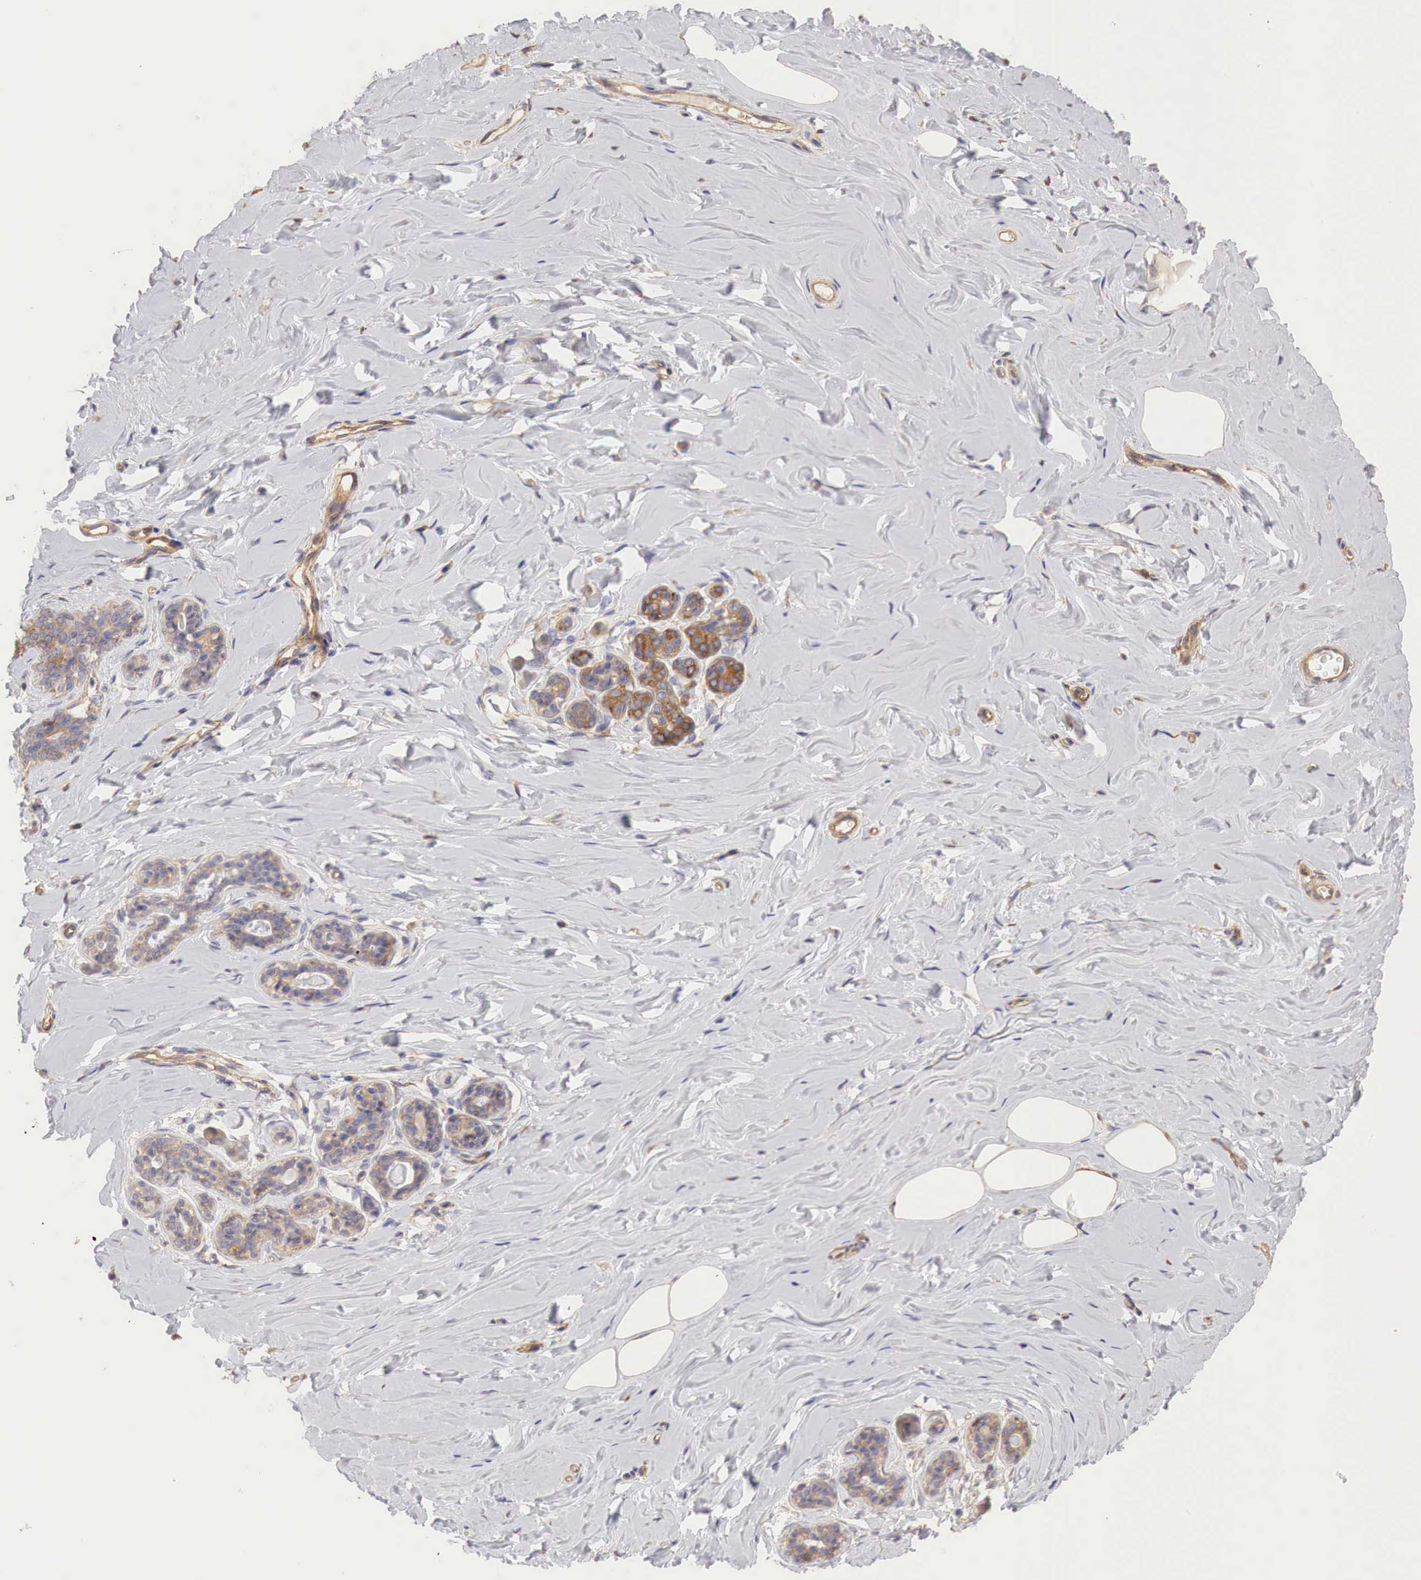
{"staining": {"intensity": "weak", "quantity": "25%-75%", "location": "cytoplasmic/membranous"}, "tissue": "breast", "cell_type": "Adipocytes", "image_type": "normal", "snomed": [{"axis": "morphology", "description": "Normal tissue, NOS"}, {"axis": "topography", "description": "Breast"}], "caption": "High-magnification brightfield microscopy of unremarkable breast stained with DAB (brown) and counterstained with hematoxylin (blue). adipocytes exhibit weak cytoplasmic/membranous staining is identified in about25%-75% of cells. (DAB (3,3'-diaminobenzidine) IHC with brightfield microscopy, high magnification).", "gene": "G6PD", "patient": {"sex": "female", "age": 45}}